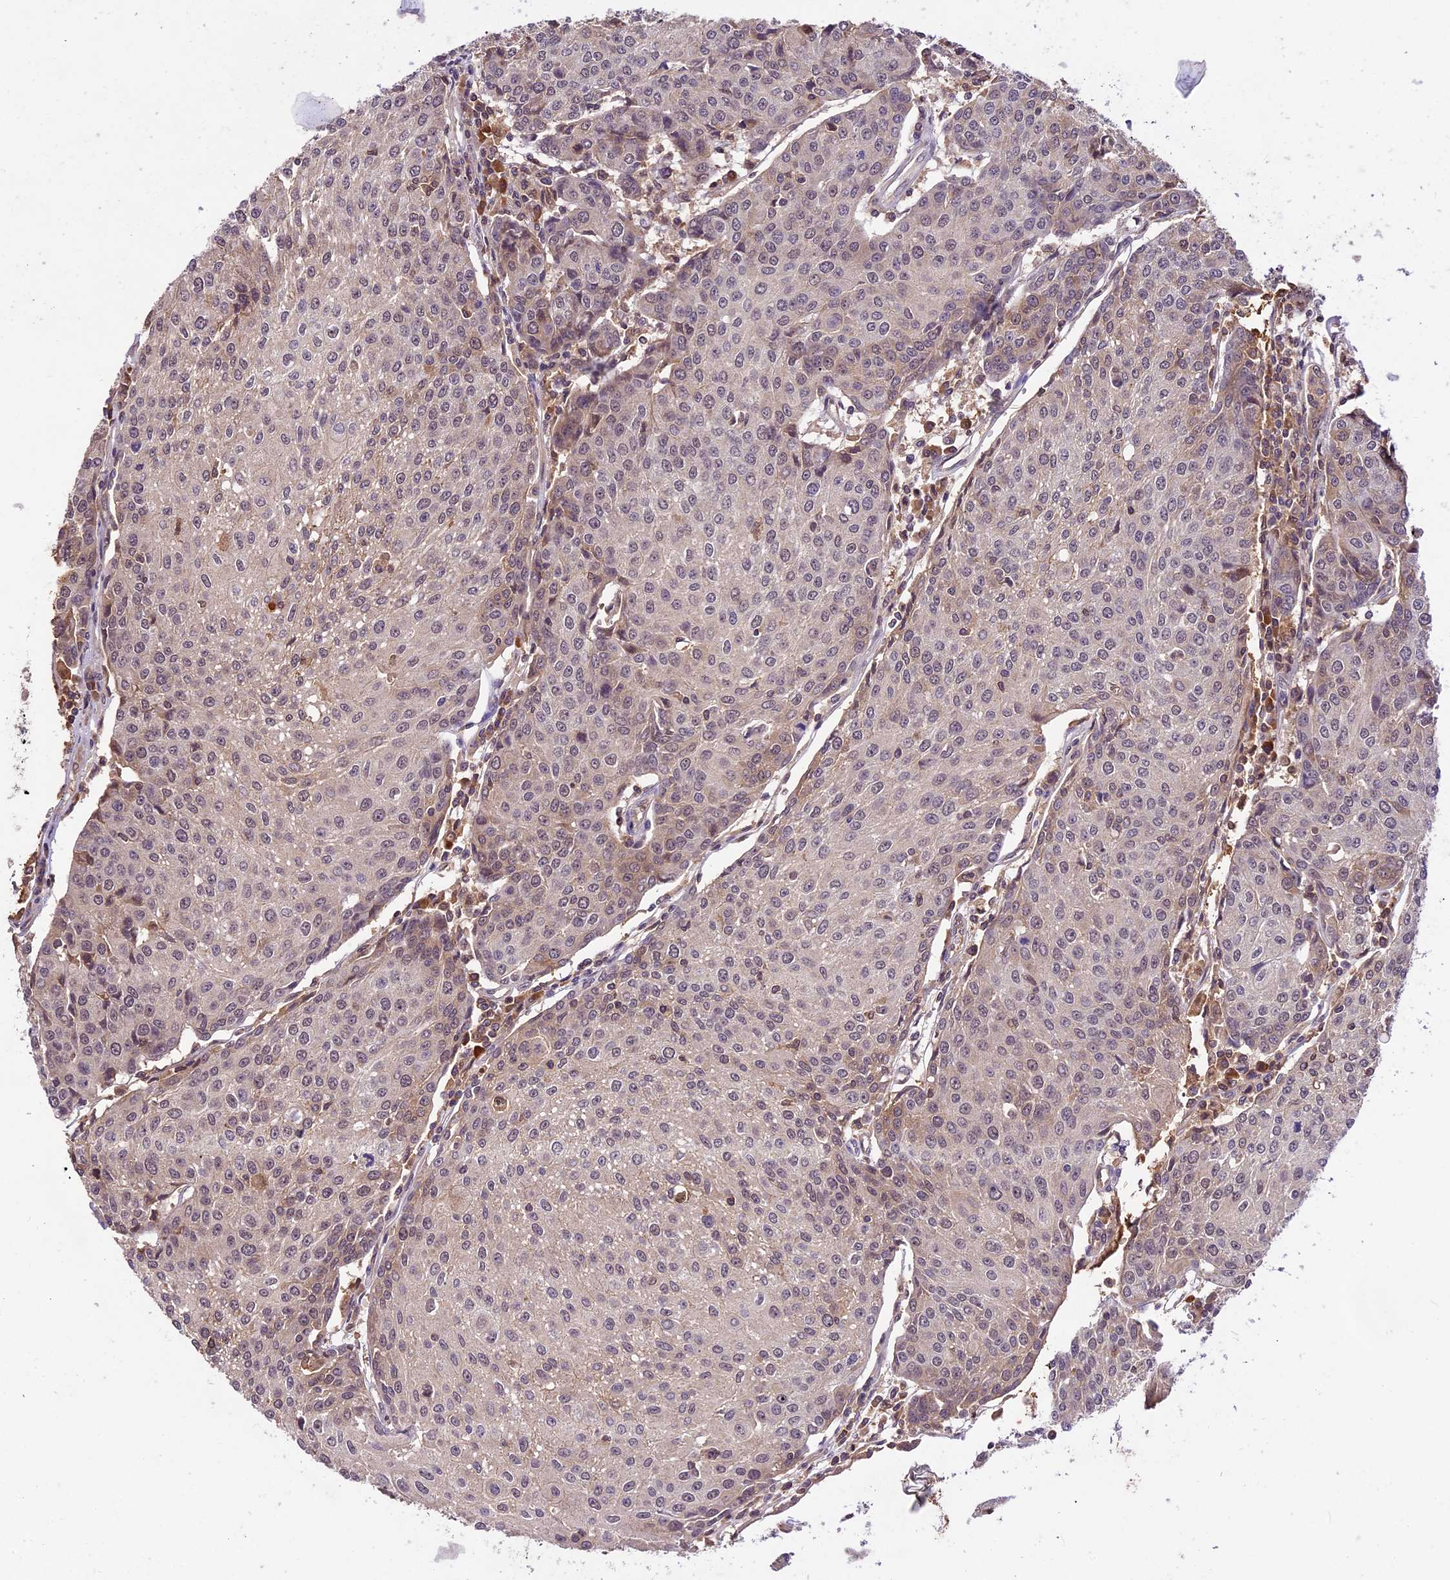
{"staining": {"intensity": "weak", "quantity": "<25%", "location": "nuclear"}, "tissue": "urothelial cancer", "cell_type": "Tumor cells", "image_type": "cancer", "snomed": [{"axis": "morphology", "description": "Urothelial carcinoma, High grade"}, {"axis": "topography", "description": "Urinary bladder"}], "caption": "An immunohistochemistry image of urothelial cancer is shown. There is no staining in tumor cells of urothelial cancer. The staining is performed using DAB brown chromogen with nuclei counter-stained in using hematoxylin.", "gene": "ATP10A", "patient": {"sex": "female", "age": 85}}